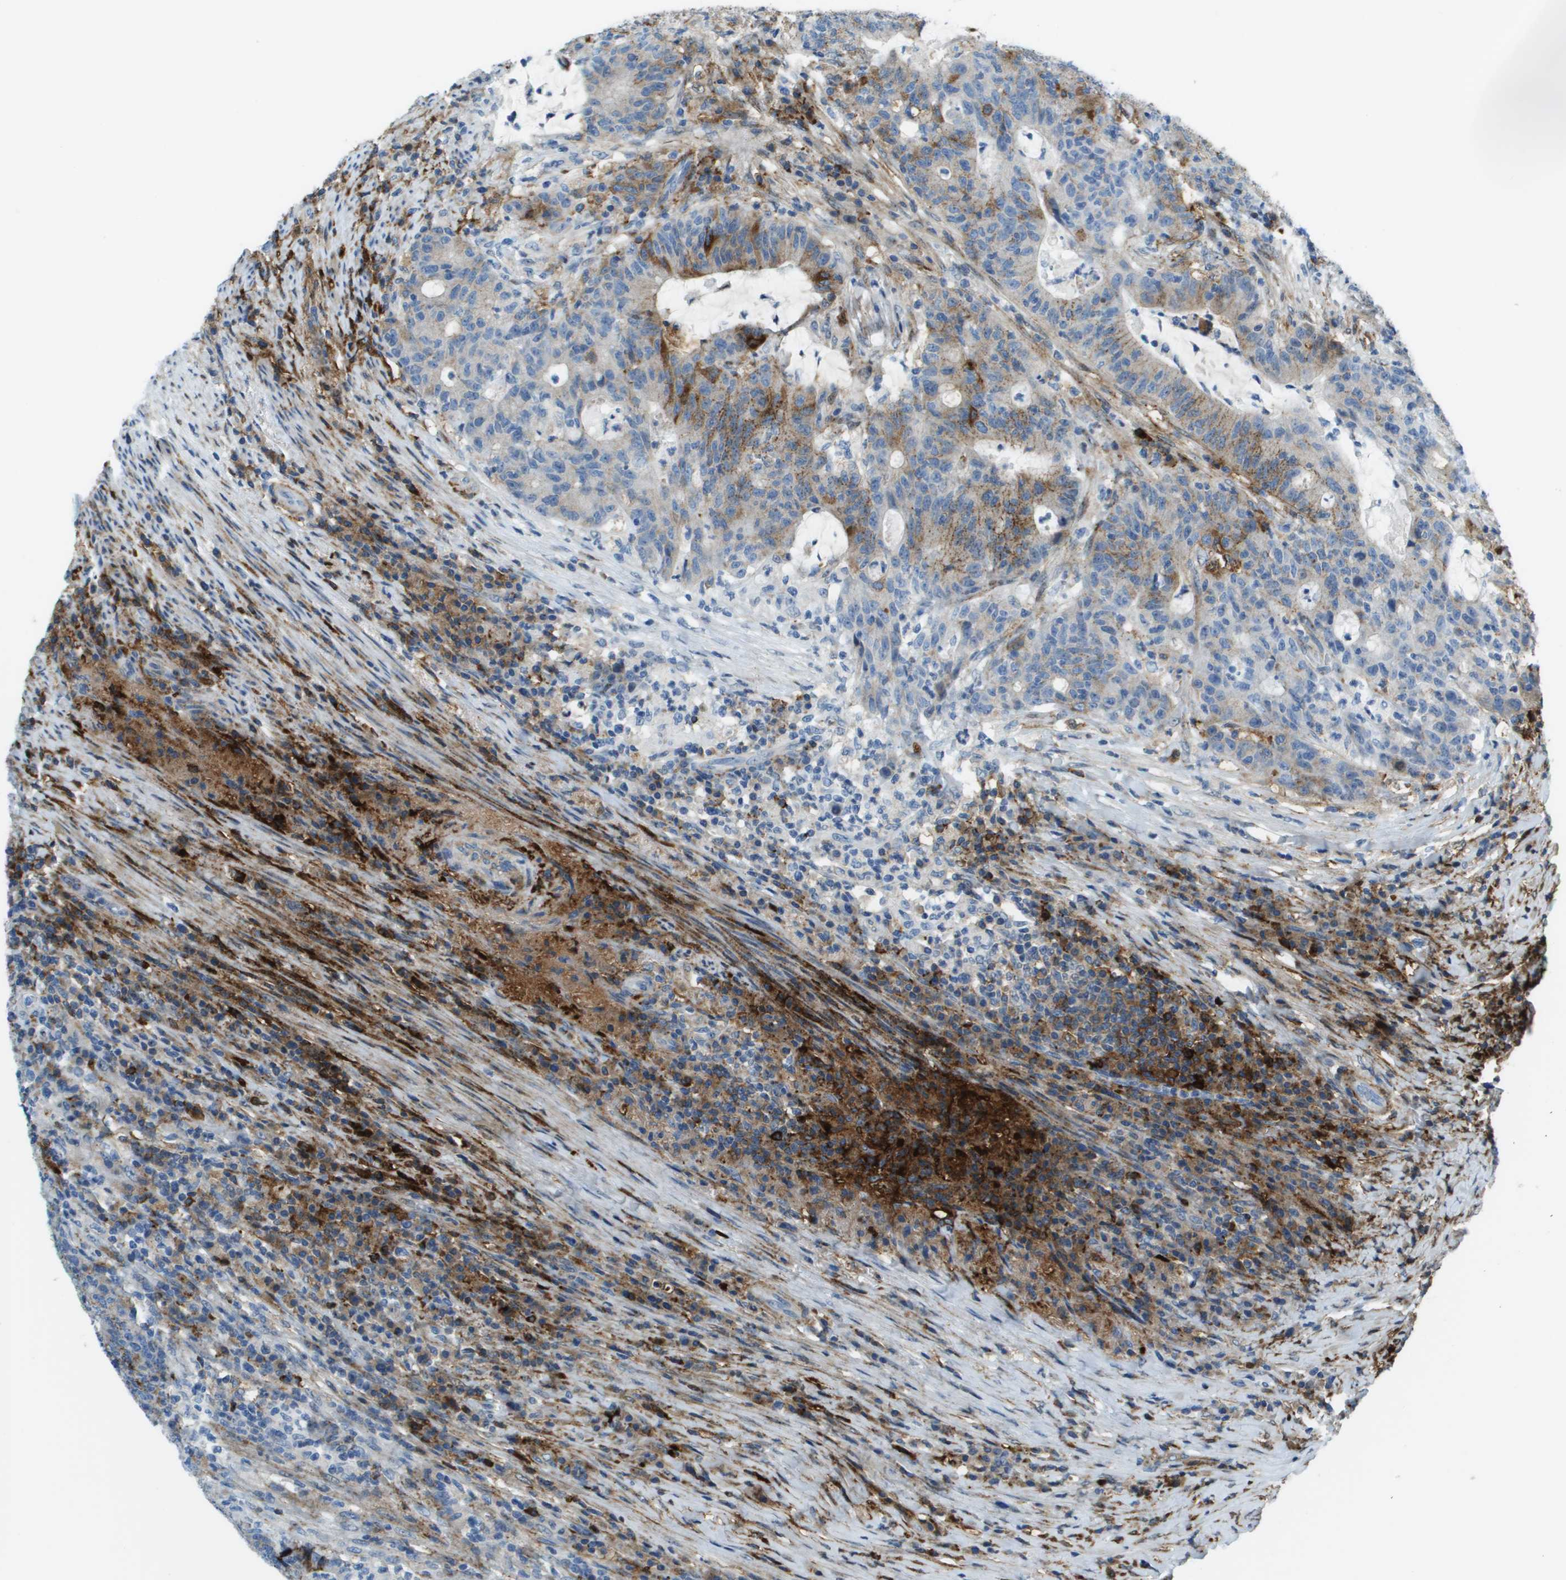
{"staining": {"intensity": "moderate", "quantity": "25%-75%", "location": "cytoplasmic/membranous"}, "tissue": "colorectal cancer", "cell_type": "Tumor cells", "image_type": "cancer", "snomed": [{"axis": "morphology", "description": "Normal tissue, NOS"}, {"axis": "morphology", "description": "Adenocarcinoma, NOS"}, {"axis": "topography", "description": "Colon"}], "caption": "Human colorectal cancer (adenocarcinoma) stained with a protein marker displays moderate staining in tumor cells.", "gene": "SDC1", "patient": {"sex": "female", "age": 75}}